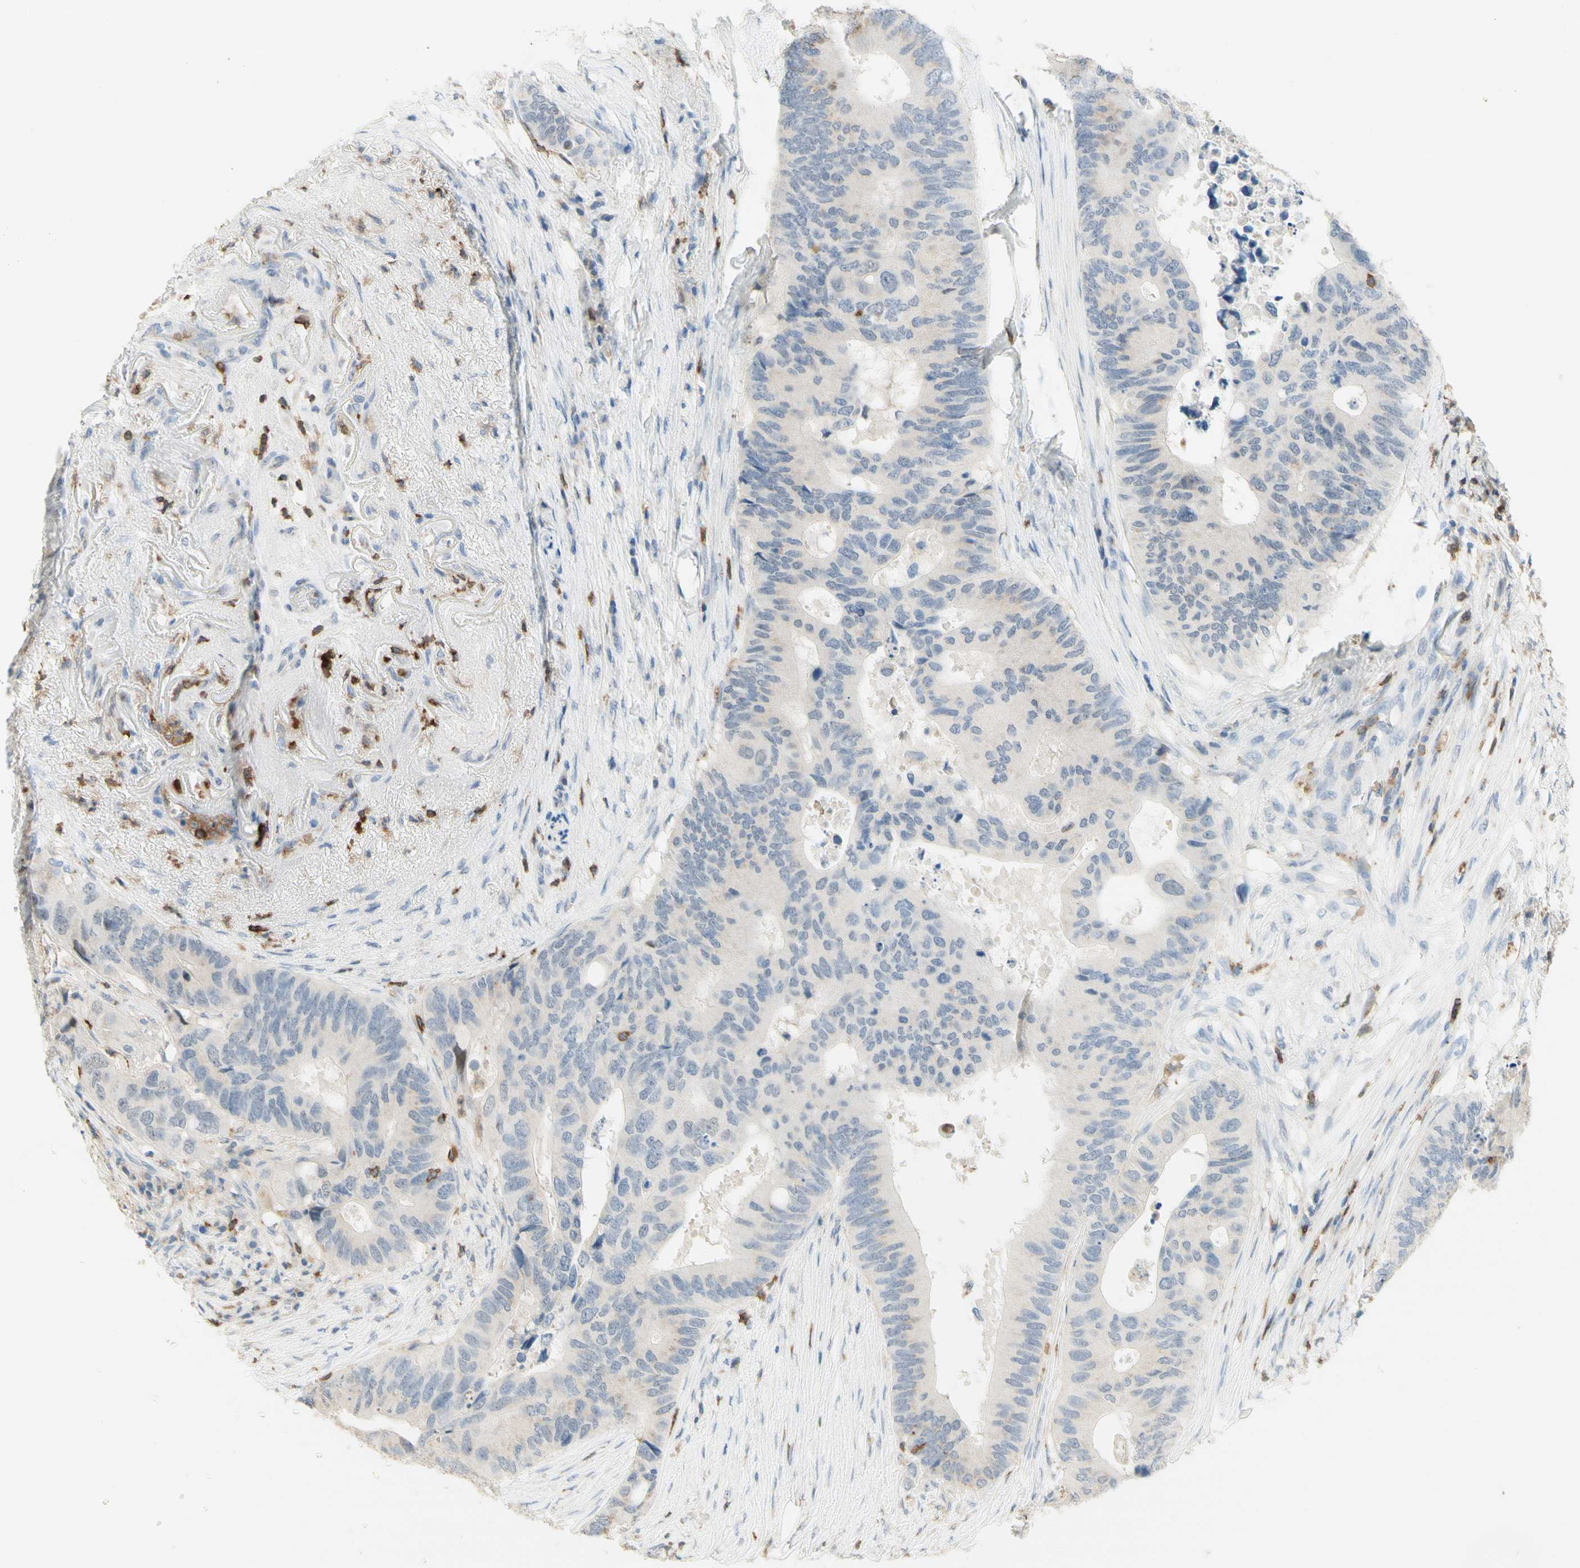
{"staining": {"intensity": "negative", "quantity": "none", "location": "none"}, "tissue": "colorectal cancer", "cell_type": "Tumor cells", "image_type": "cancer", "snomed": [{"axis": "morphology", "description": "Adenocarcinoma, NOS"}, {"axis": "topography", "description": "Colon"}], "caption": "The image displays no significant positivity in tumor cells of colorectal cancer.", "gene": "SPINK6", "patient": {"sex": "male", "age": 71}}